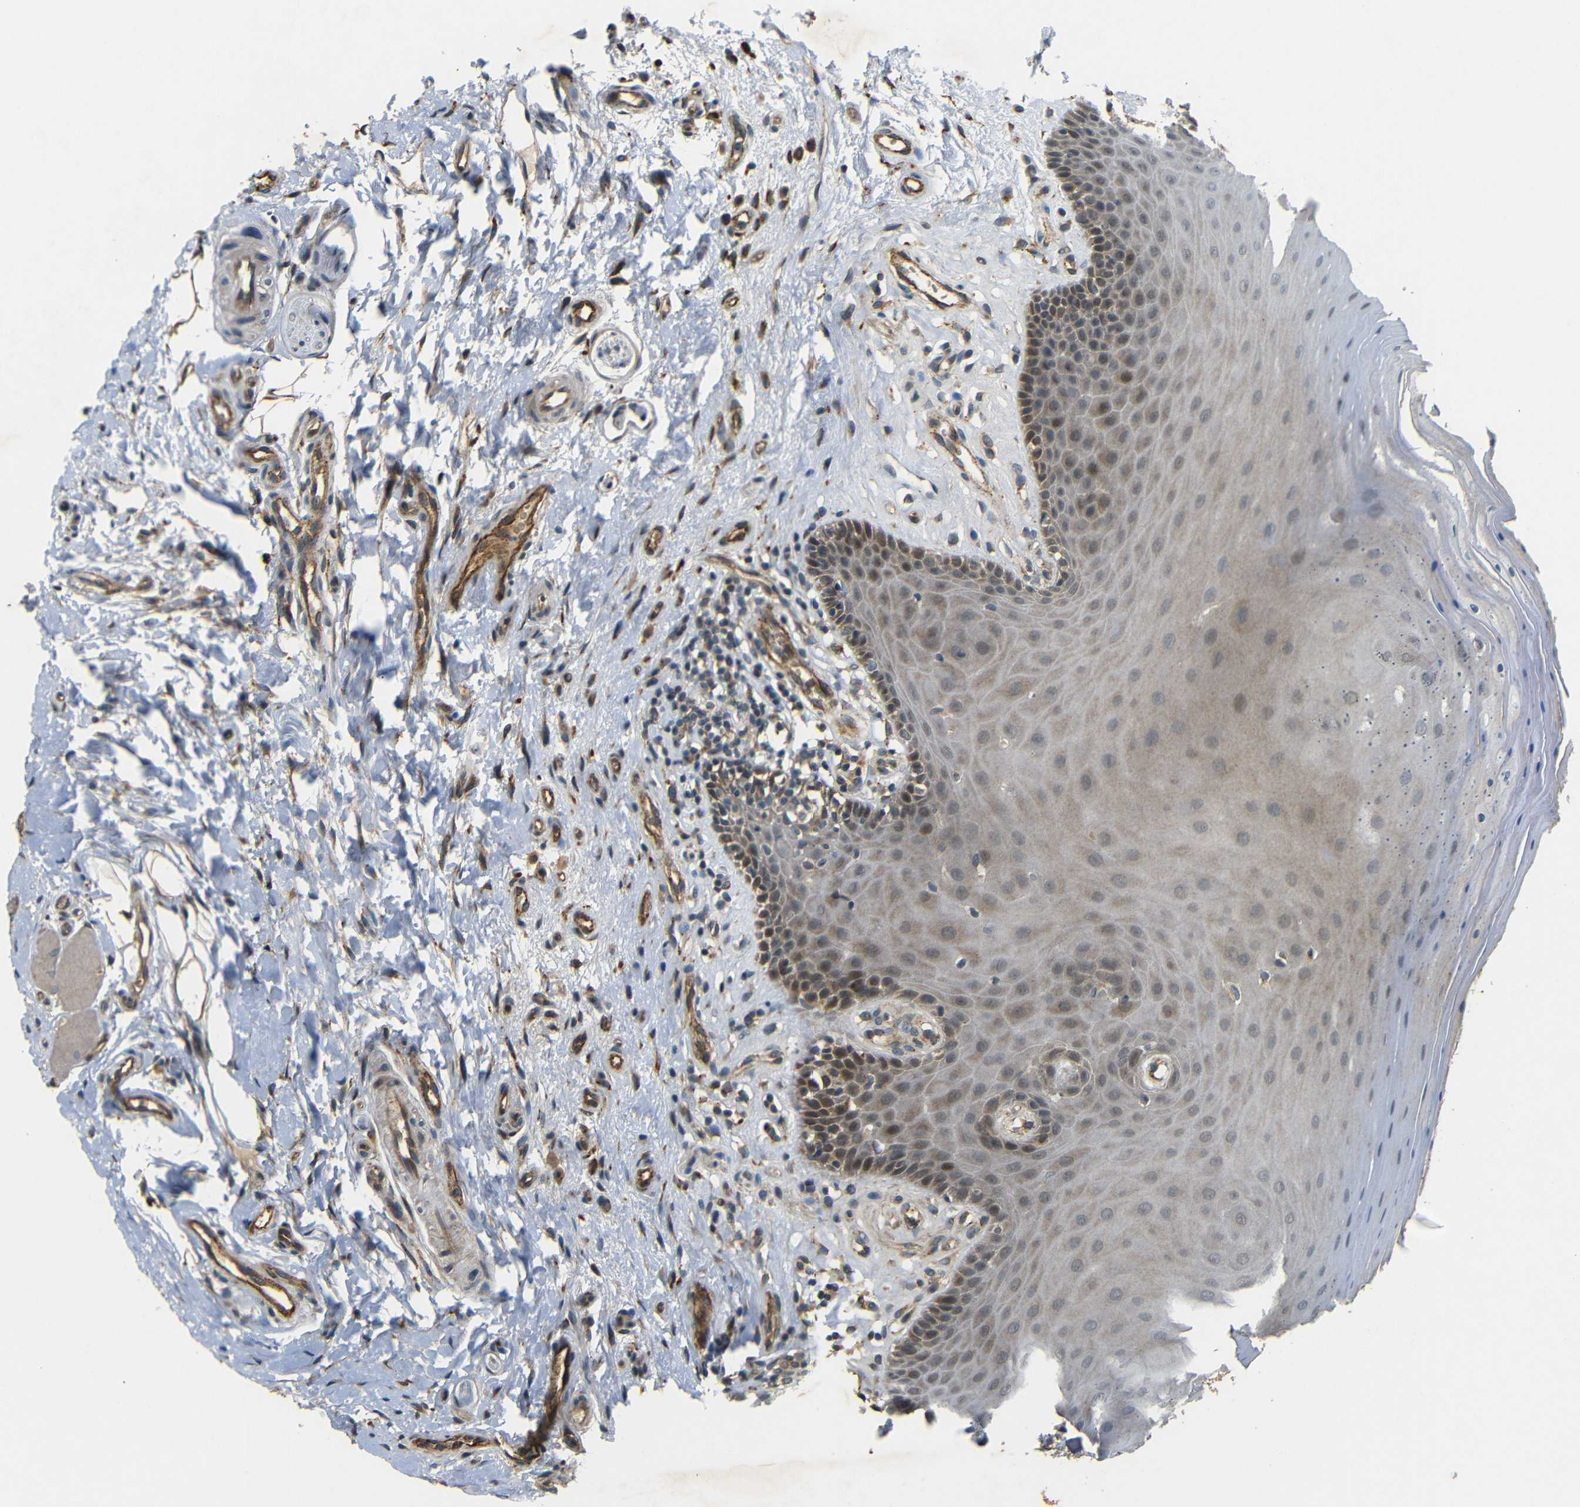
{"staining": {"intensity": "moderate", "quantity": "<25%", "location": "cytoplasmic/membranous,nuclear"}, "tissue": "oral mucosa", "cell_type": "Squamous epithelial cells", "image_type": "normal", "snomed": [{"axis": "morphology", "description": "Normal tissue, NOS"}, {"axis": "topography", "description": "Skeletal muscle"}, {"axis": "topography", "description": "Oral tissue"}], "caption": "Protein staining of normal oral mucosa exhibits moderate cytoplasmic/membranous,nuclear staining in approximately <25% of squamous epithelial cells.", "gene": "ATP7A", "patient": {"sex": "male", "age": 58}}